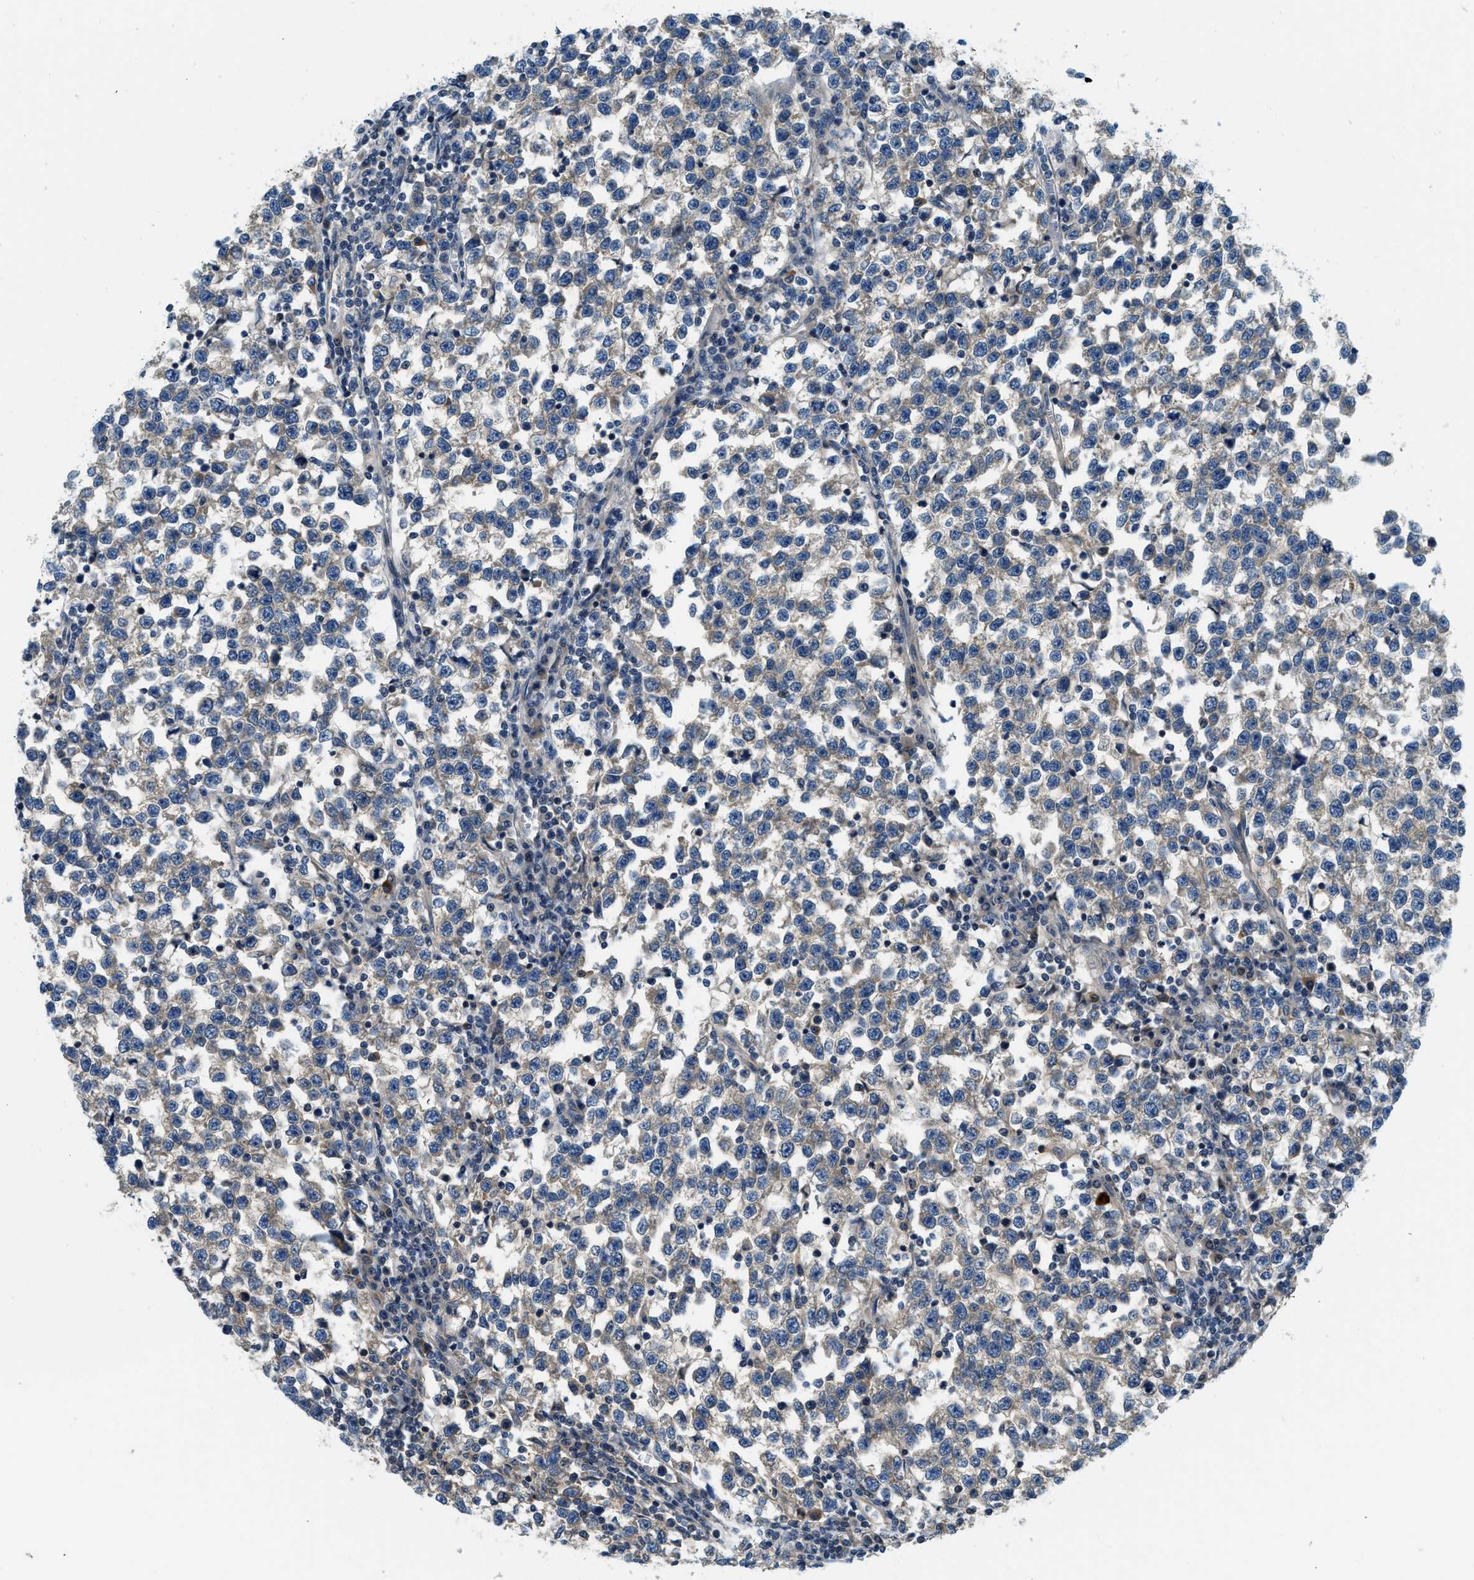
{"staining": {"intensity": "weak", "quantity": "25%-75%", "location": "cytoplasmic/membranous"}, "tissue": "testis cancer", "cell_type": "Tumor cells", "image_type": "cancer", "snomed": [{"axis": "morphology", "description": "Normal tissue, NOS"}, {"axis": "morphology", "description": "Seminoma, NOS"}, {"axis": "topography", "description": "Testis"}], "caption": "Tumor cells demonstrate low levels of weak cytoplasmic/membranous staining in approximately 25%-75% of cells in testis seminoma.", "gene": "KCNK1", "patient": {"sex": "male", "age": 43}}